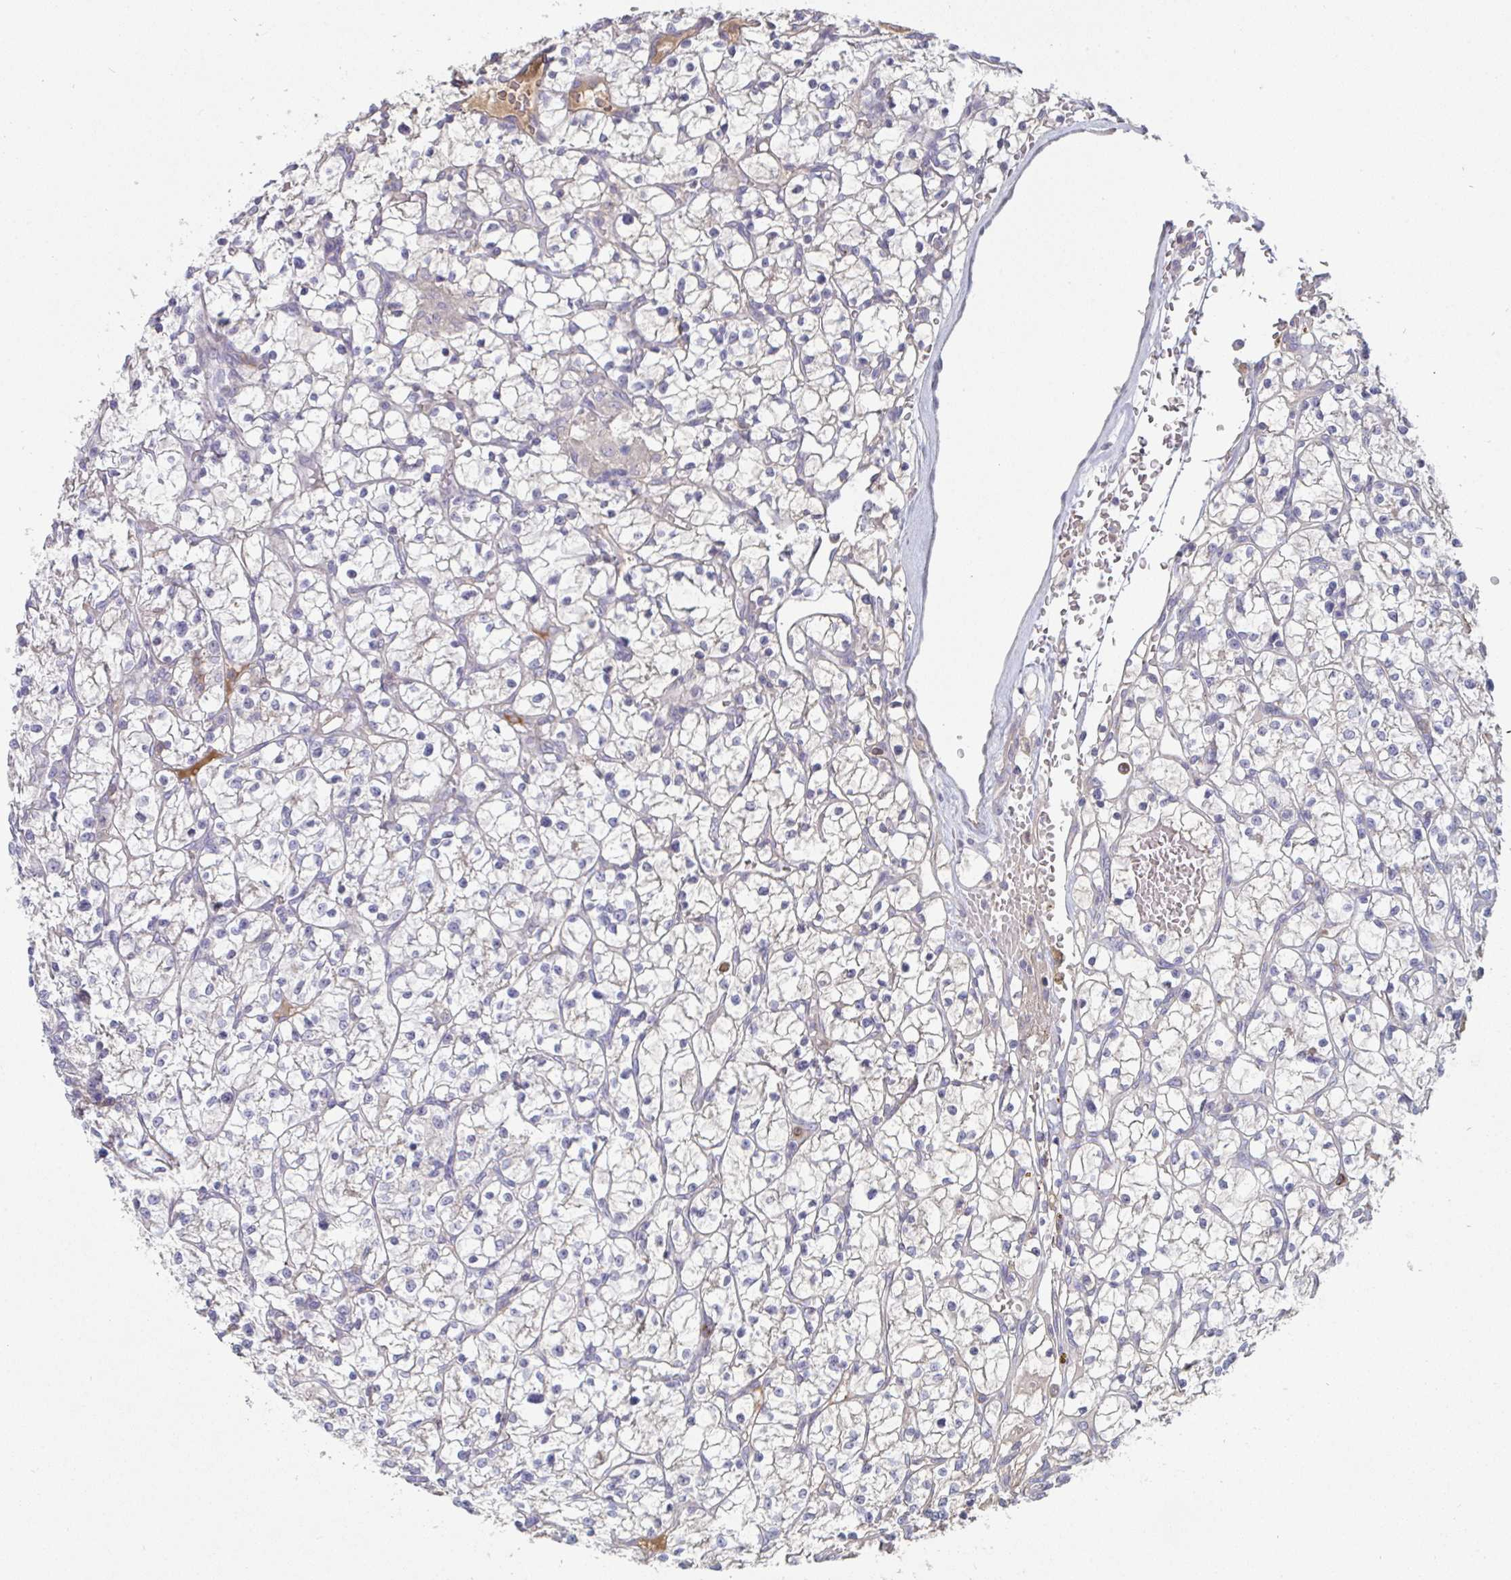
{"staining": {"intensity": "negative", "quantity": "none", "location": "none"}, "tissue": "renal cancer", "cell_type": "Tumor cells", "image_type": "cancer", "snomed": [{"axis": "morphology", "description": "Adenocarcinoma, NOS"}, {"axis": "topography", "description": "Kidney"}], "caption": "There is no significant expression in tumor cells of renal cancer (adenocarcinoma). Nuclei are stained in blue.", "gene": "HGFAC", "patient": {"sex": "female", "age": 64}}